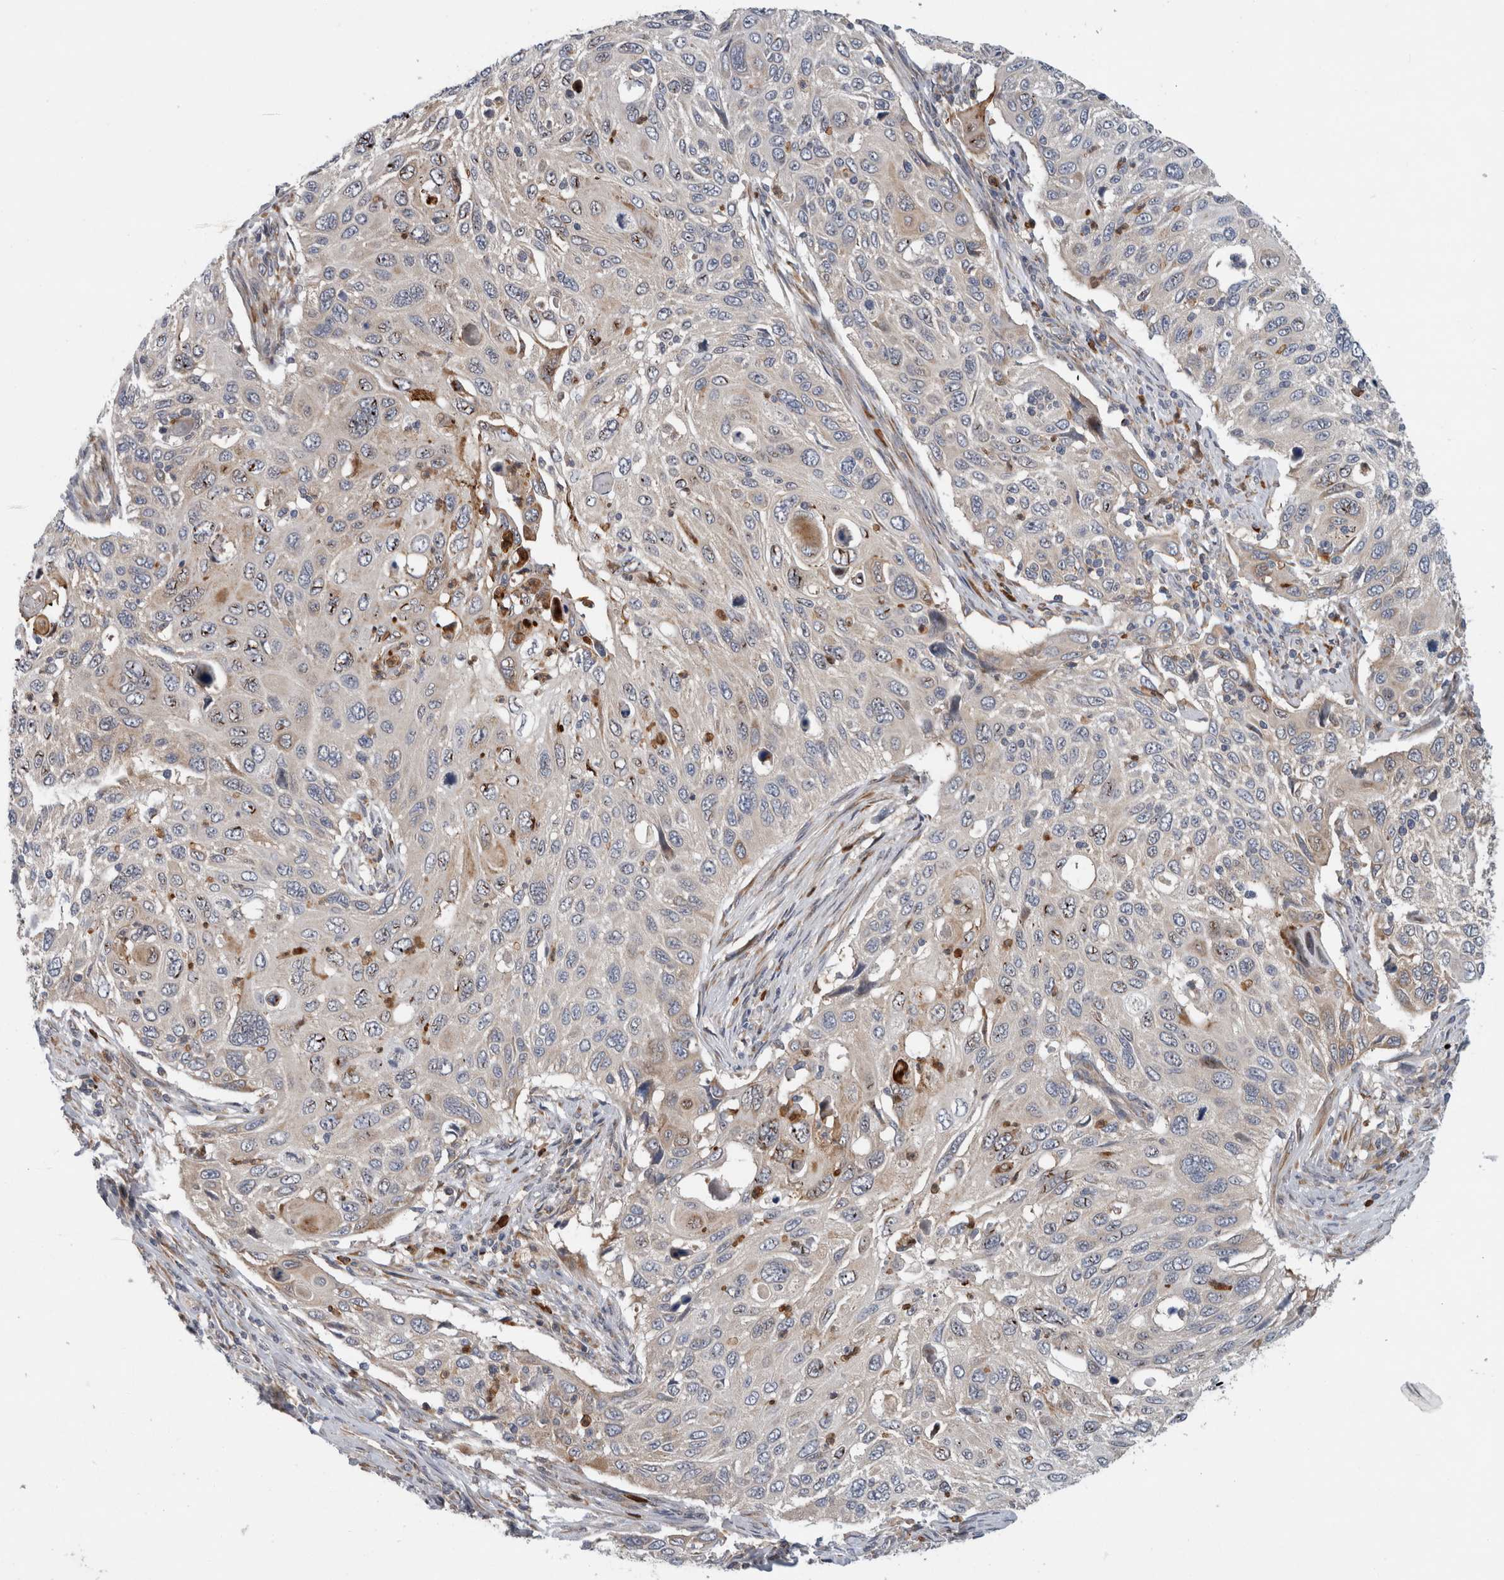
{"staining": {"intensity": "negative", "quantity": "none", "location": "none"}, "tissue": "cervical cancer", "cell_type": "Tumor cells", "image_type": "cancer", "snomed": [{"axis": "morphology", "description": "Squamous cell carcinoma, NOS"}, {"axis": "topography", "description": "Cervix"}], "caption": "IHC micrograph of cervical squamous cell carcinoma stained for a protein (brown), which reveals no expression in tumor cells.", "gene": "PDCD2", "patient": {"sex": "female", "age": 70}}